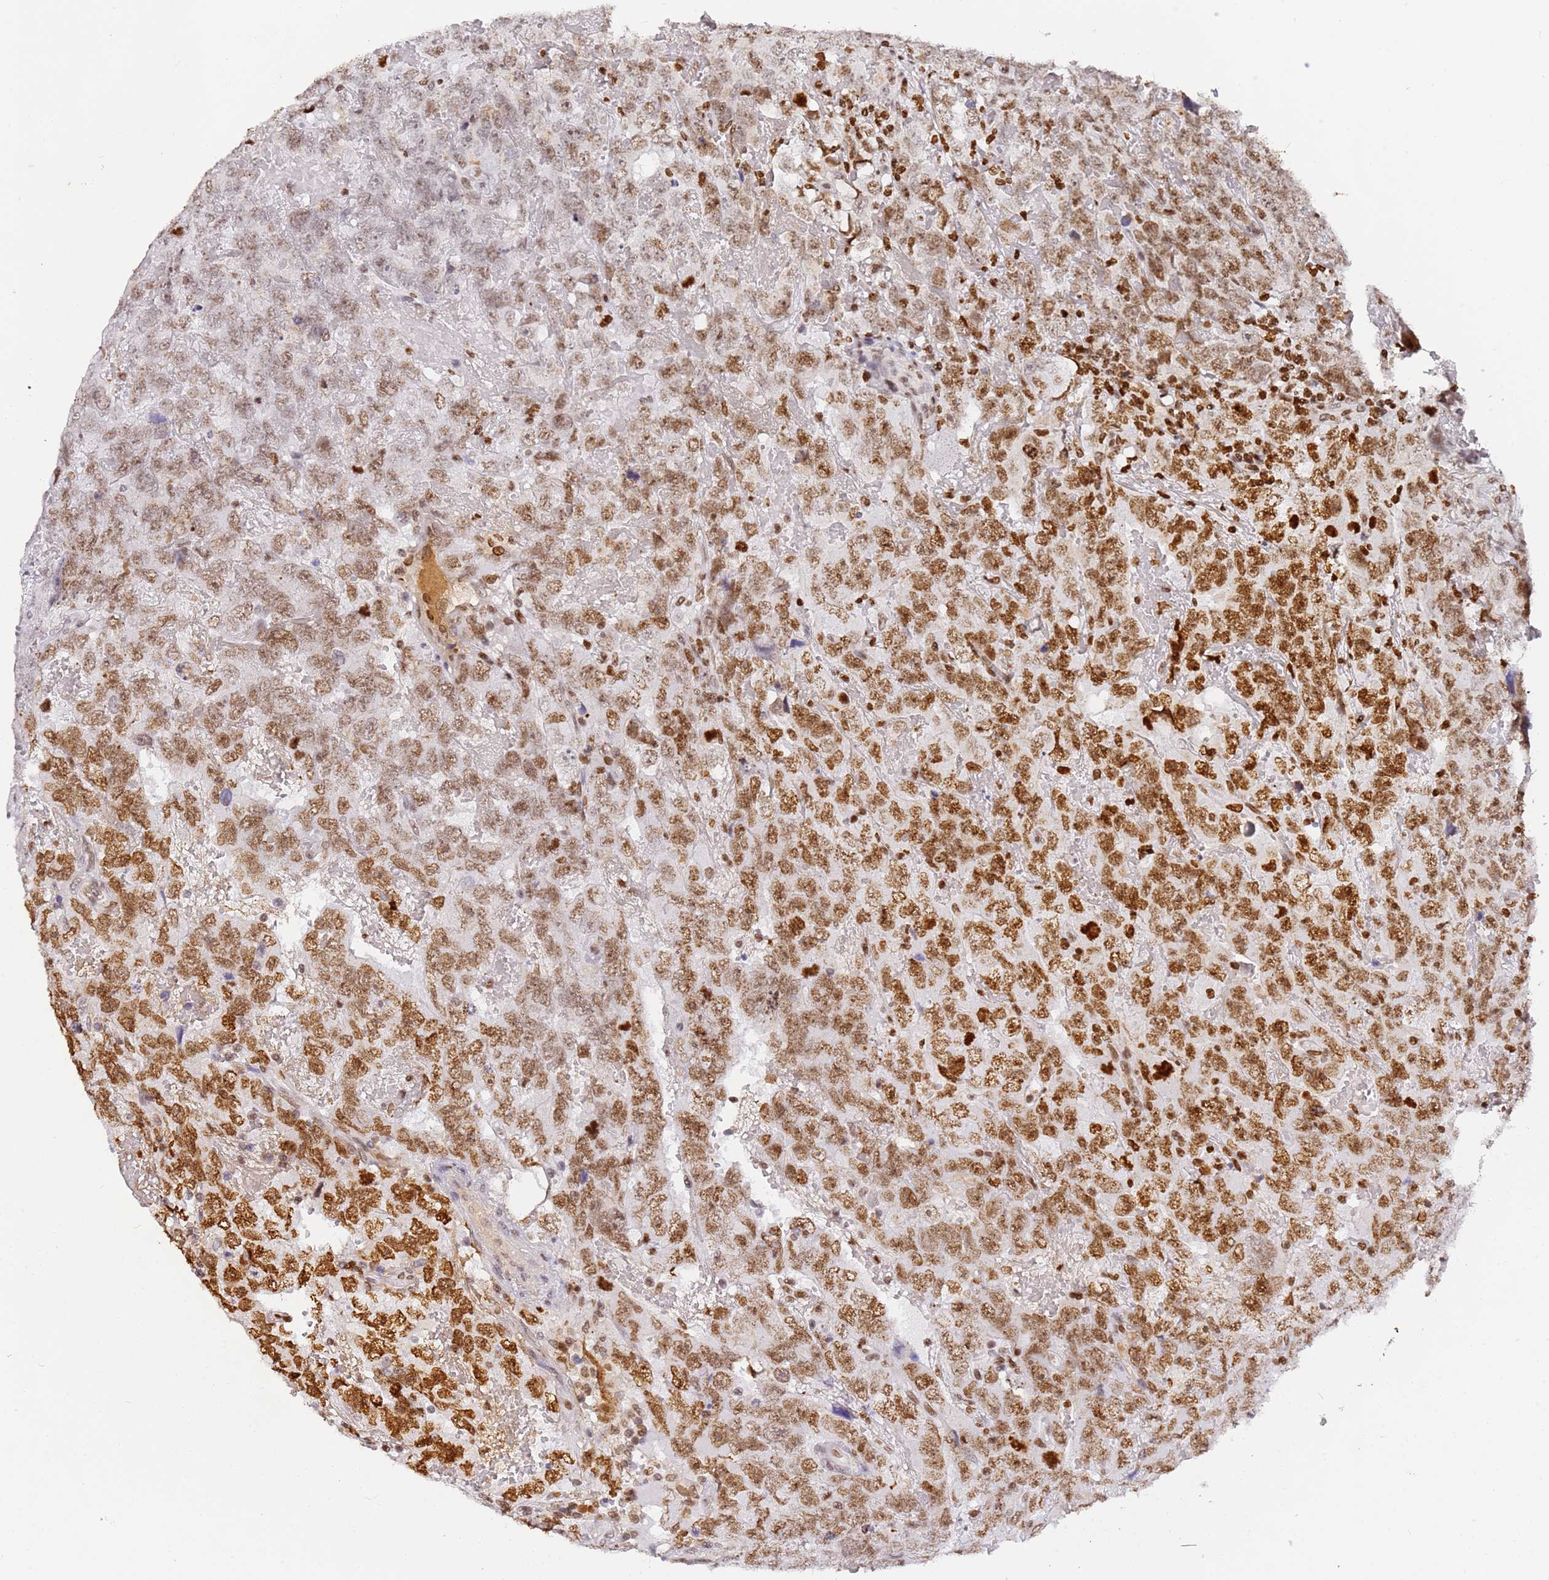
{"staining": {"intensity": "moderate", "quantity": ">75%", "location": "cytoplasmic/membranous,nuclear"}, "tissue": "testis cancer", "cell_type": "Tumor cells", "image_type": "cancer", "snomed": [{"axis": "morphology", "description": "Carcinoma, Embryonal, NOS"}, {"axis": "topography", "description": "Testis"}], "caption": "Immunohistochemistry (IHC) image of neoplastic tissue: testis cancer stained using immunohistochemistry (IHC) displays medium levels of moderate protein expression localized specifically in the cytoplasmic/membranous and nuclear of tumor cells, appearing as a cytoplasmic/membranous and nuclear brown color.", "gene": "CFHR2", "patient": {"sex": "male", "age": 45}}